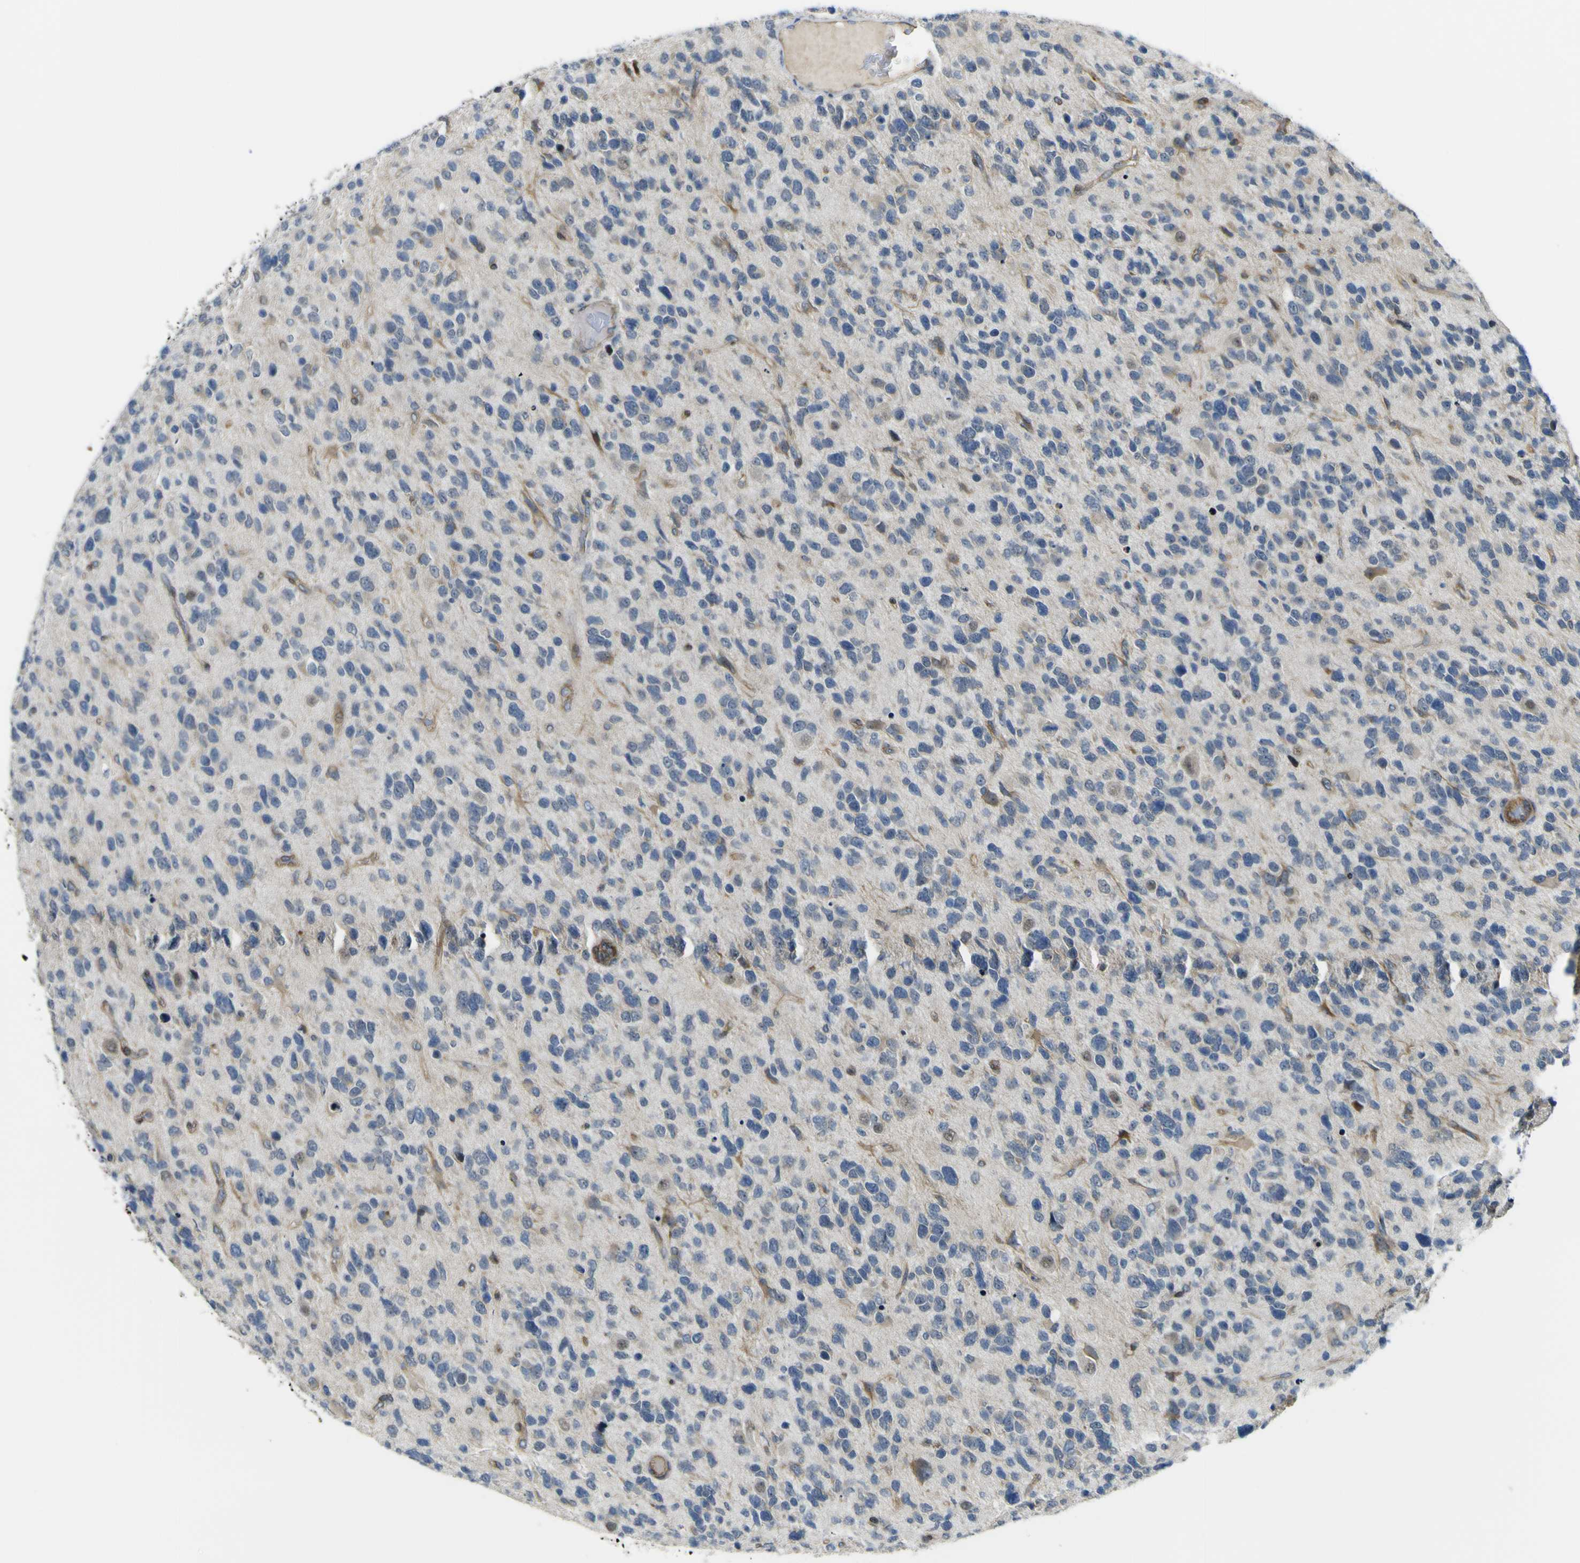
{"staining": {"intensity": "moderate", "quantity": "<25%", "location": "cytoplasmic/membranous"}, "tissue": "glioma", "cell_type": "Tumor cells", "image_type": "cancer", "snomed": [{"axis": "morphology", "description": "Glioma, malignant, High grade"}, {"axis": "topography", "description": "Brain"}], "caption": "Protein staining of malignant glioma (high-grade) tissue reveals moderate cytoplasmic/membranous staining in about <25% of tumor cells. The staining is performed using DAB brown chromogen to label protein expression. The nuclei are counter-stained blue using hematoxylin.", "gene": "KDM7A", "patient": {"sex": "female", "age": 58}}